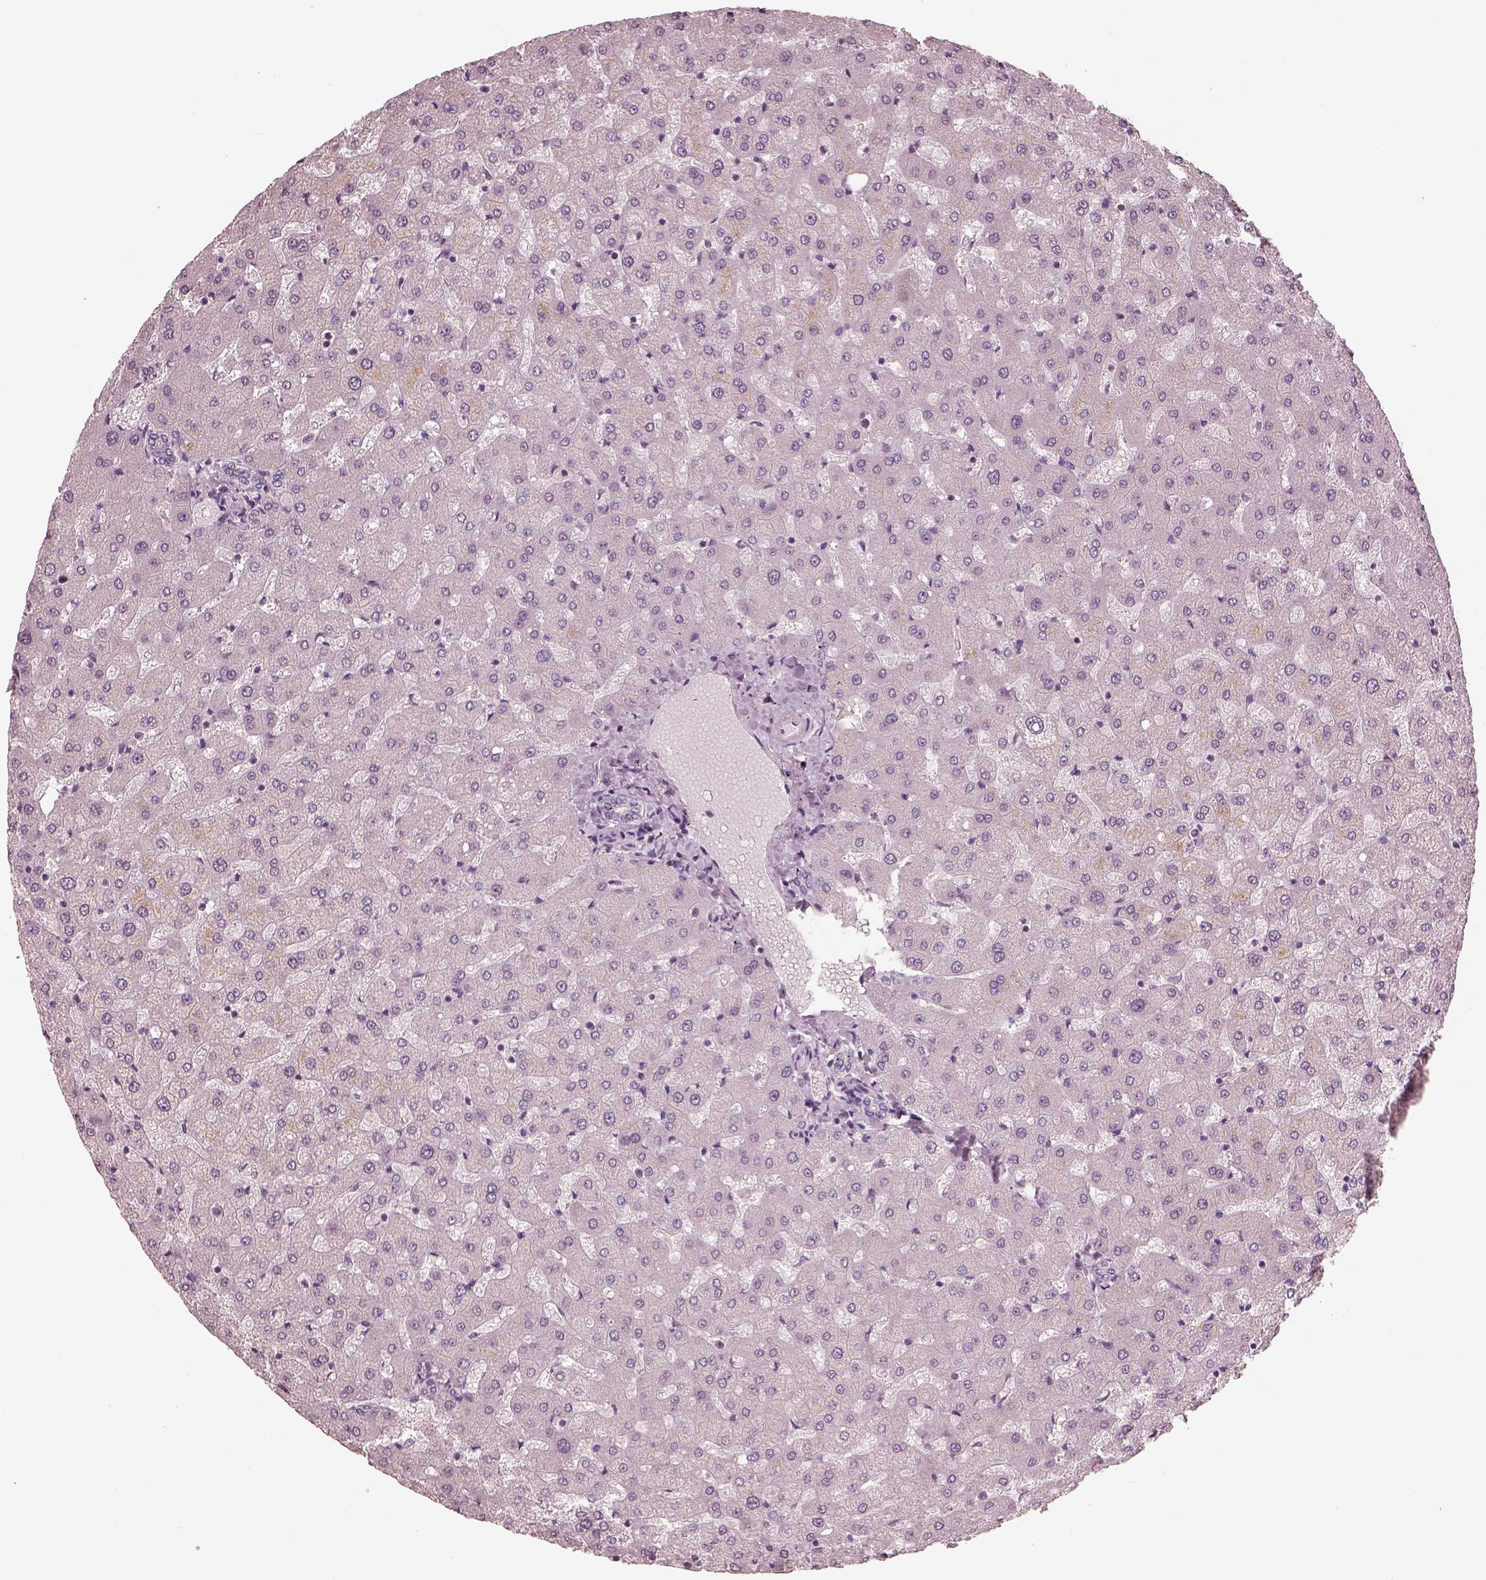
{"staining": {"intensity": "negative", "quantity": "none", "location": "none"}, "tissue": "liver", "cell_type": "Cholangiocytes", "image_type": "normal", "snomed": [{"axis": "morphology", "description": "Normal tissue, NOS"}, {"axis": "topography", "description": "Liver"}], "caption": "This is an immunohistochemistry (IHC) micrograph of unremarkable liver. There is no staining in cholangiocytes.", "gene": "OPTC", "patient": {"sex": "female", "age": 50}}